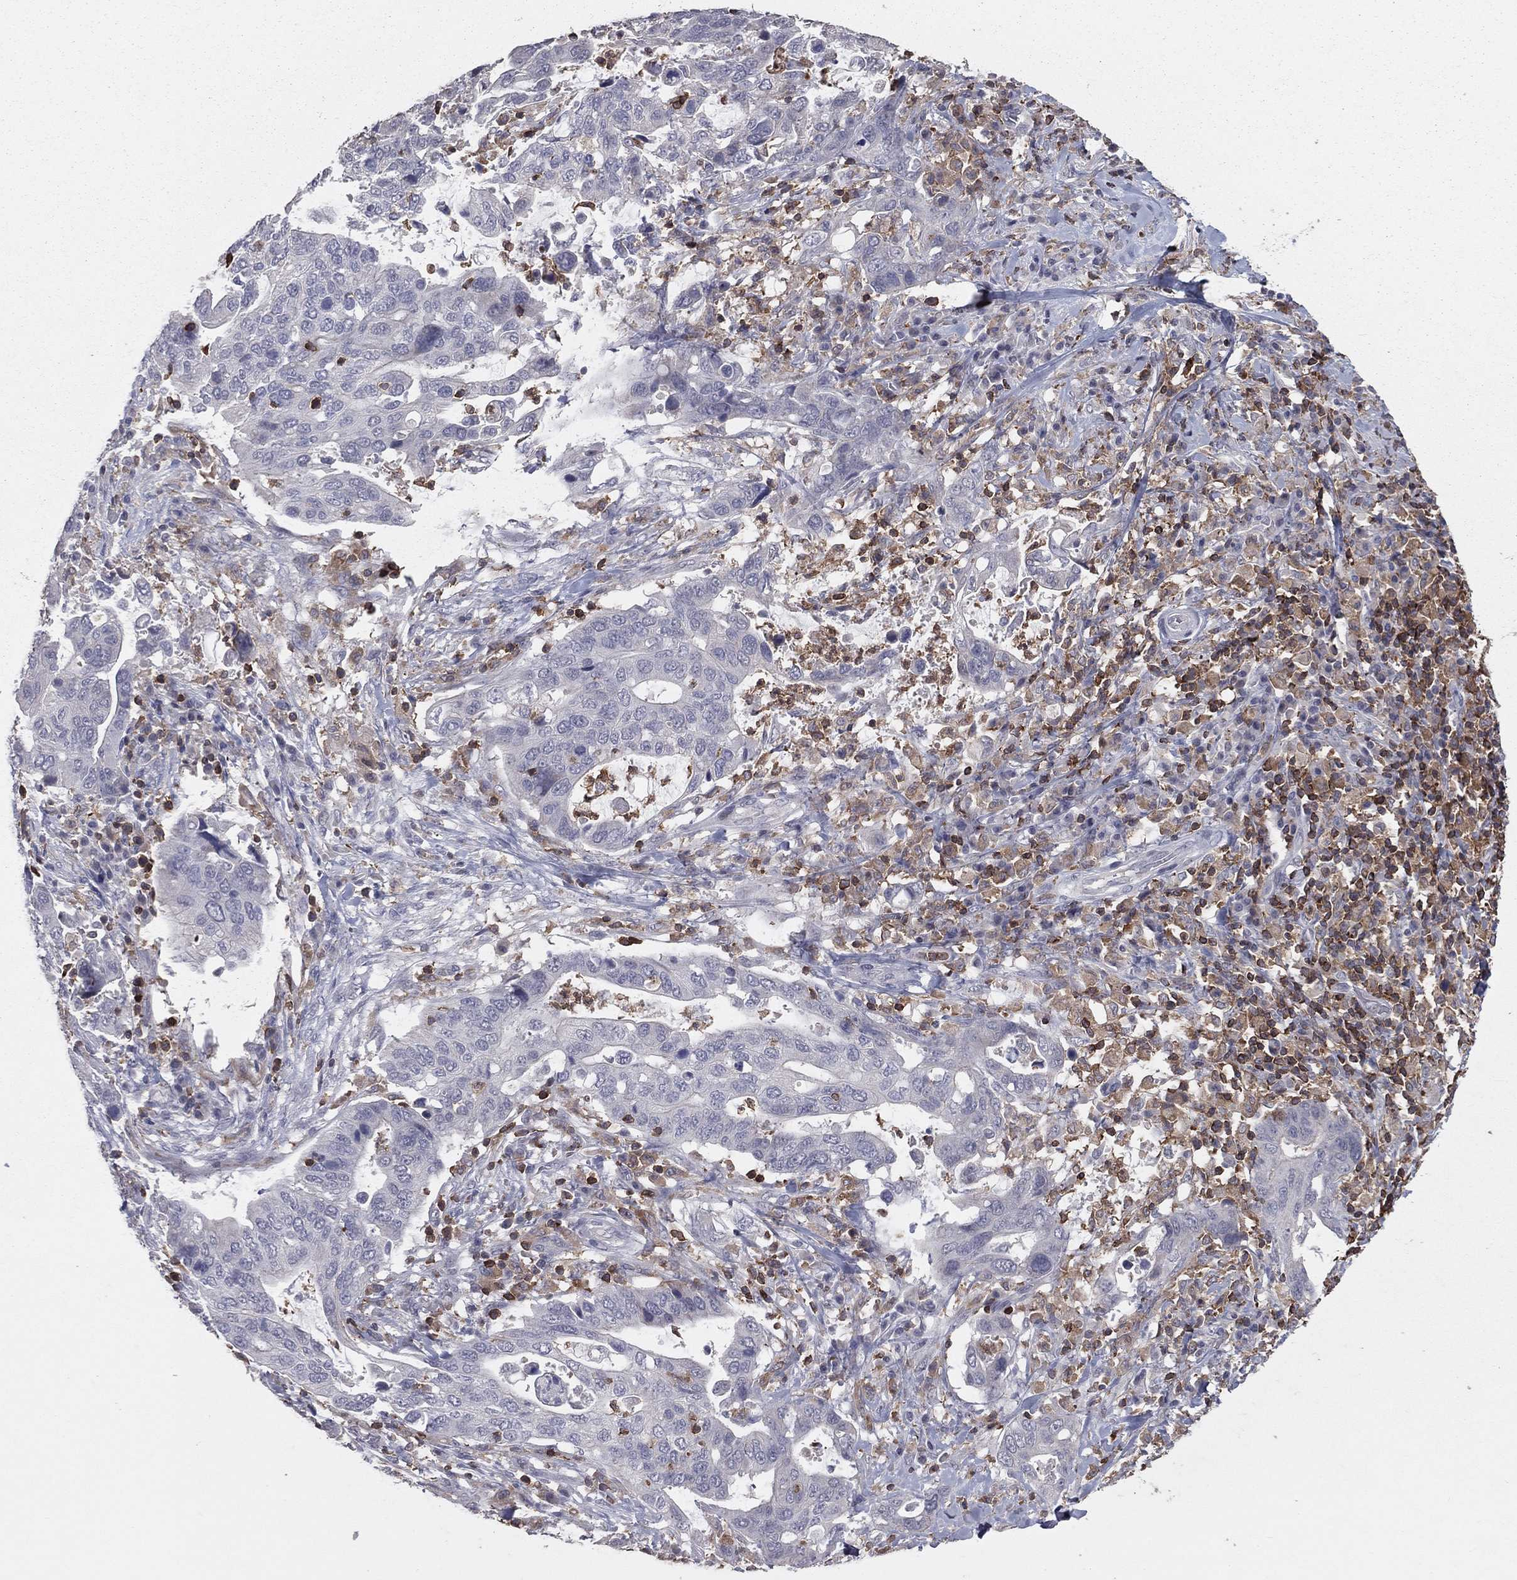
{"staining": {"intensity": "negative", "quantity": "none", "location": "none"}, "tissue": "stomach cancer", "cell_type": "Tumor cells", "image_type": "cancer", "snomed": [{"axis": "morphology", "description": "Adenocarcinoma, NOS"}, {"axis": "topography", "description": "Stomach"}], "caption": "Human stomach cancer (adenocarcinoma) stained for a protein using immunohistochemistry (IHC) demonstrates no positivity in tumor cells.", "gene": "PSTPIP1", "patient": {"sex": "male", "age": 54}}